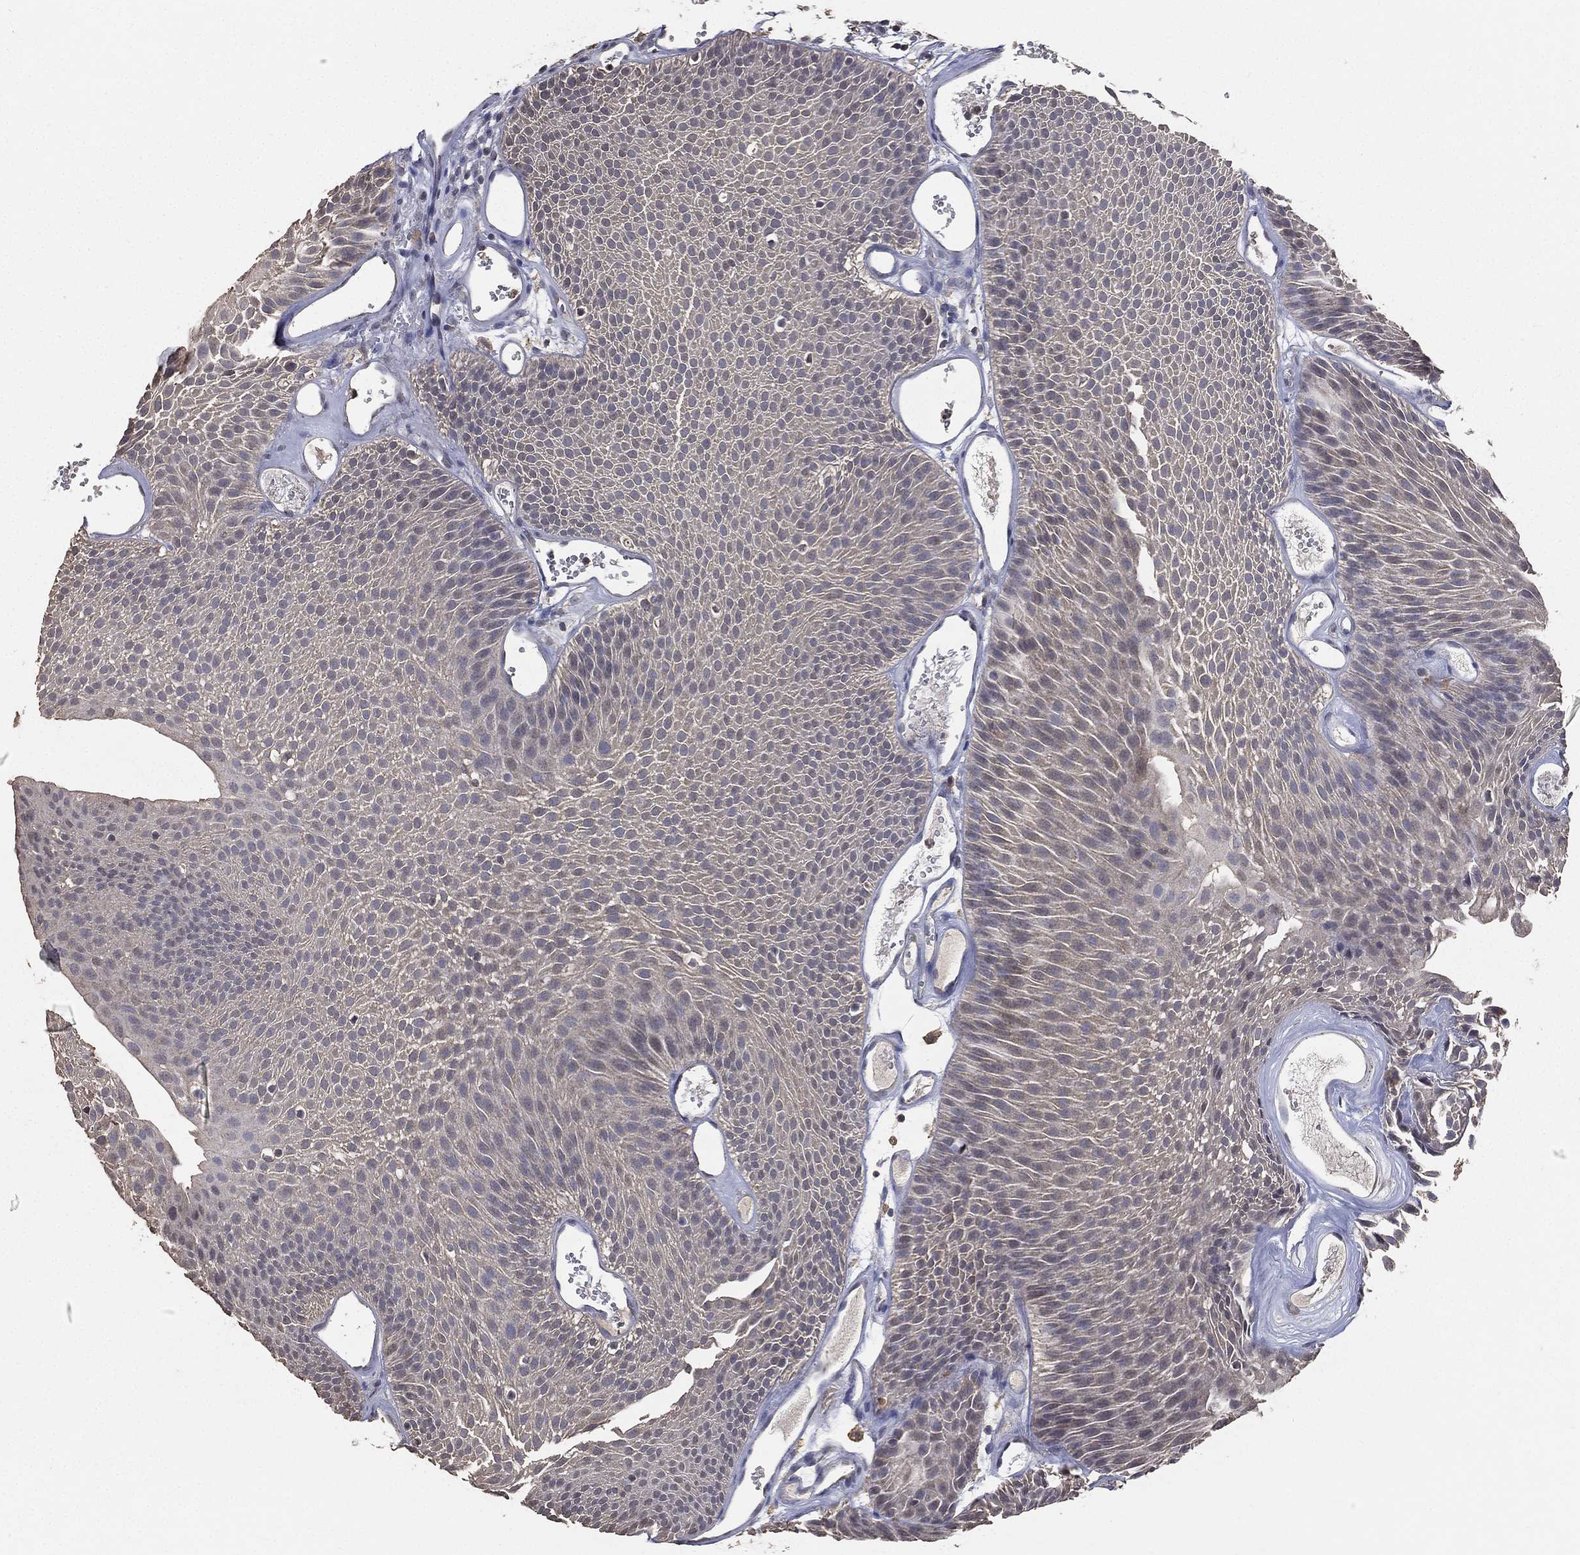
{"staining": {"intensity": "negative", "quantity": "none", "location": "none"}, "tissue": "urothelial cancer", "cell_type": "Tumor cells", "image_type": "cancer", "snomed": [{"axis": "morphology", "description": "Urothelial carcinoma, Low grade"}, {"axis": "topography", "description": "Urinary bladder"}], "caption": "Tumor cells show no significant staining in urothelial carcinoma (low-grade).", "gene": "SNAP25", "patient": {"sex": "male", "age": 52}}